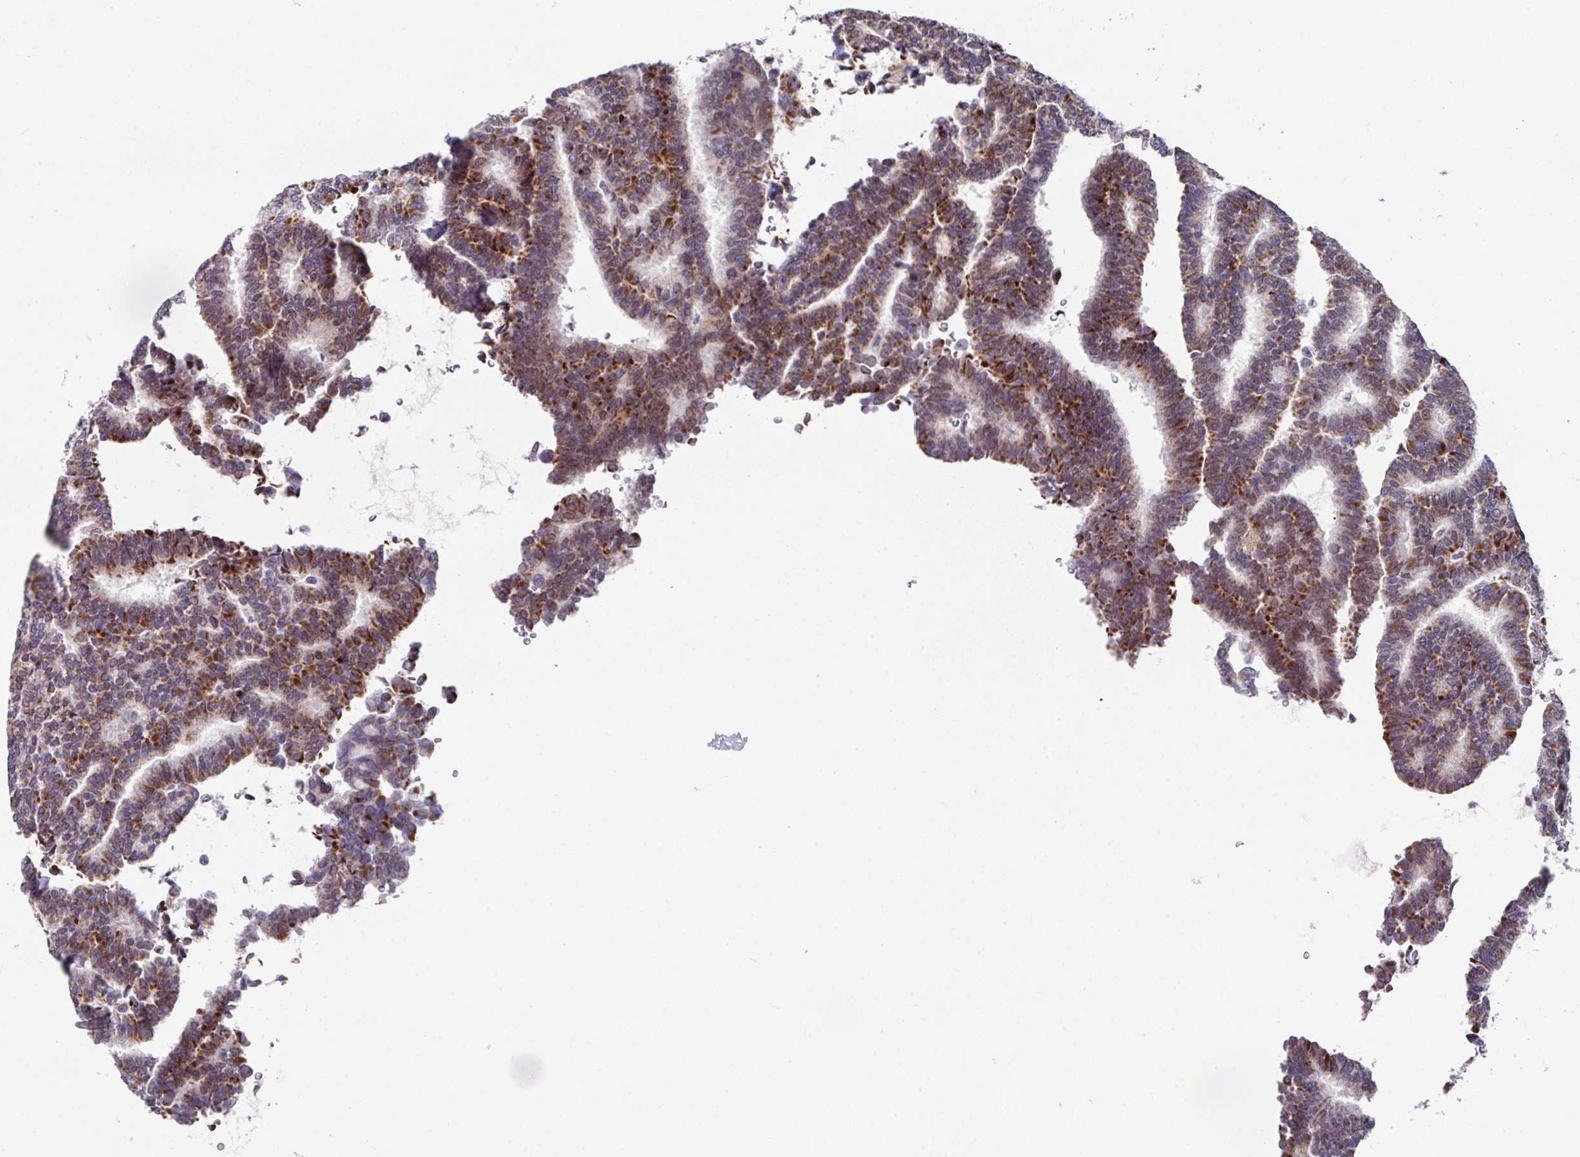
{"staining": {"intensity": "moderate", "quantity": ">75%", "location": "cytoplasmic/membranous"}, "tissue": "thyroid cancer", "cell_type": "Tumor cells", "image_type": "cancer", "snomed": [{"axis": "morphology", "description": "Papillary adenocarcinoma, NOS"}, {"axis": "topography", "description": "Thyroid gland"}], "caption": "High-magnification brightfield microscopy of papillary adenocarcinoma (thyroid) stained with DAB (3,3'-diaminobenzidine) (brown) and counterstained with hematoxylin (blue). tumor cells exhibit moderate cytoplasmic/membranous staining is appreciated in approximately>75% of cells.", "gene": "CBX7", "patient": {"sex": "female", "age": 35}}